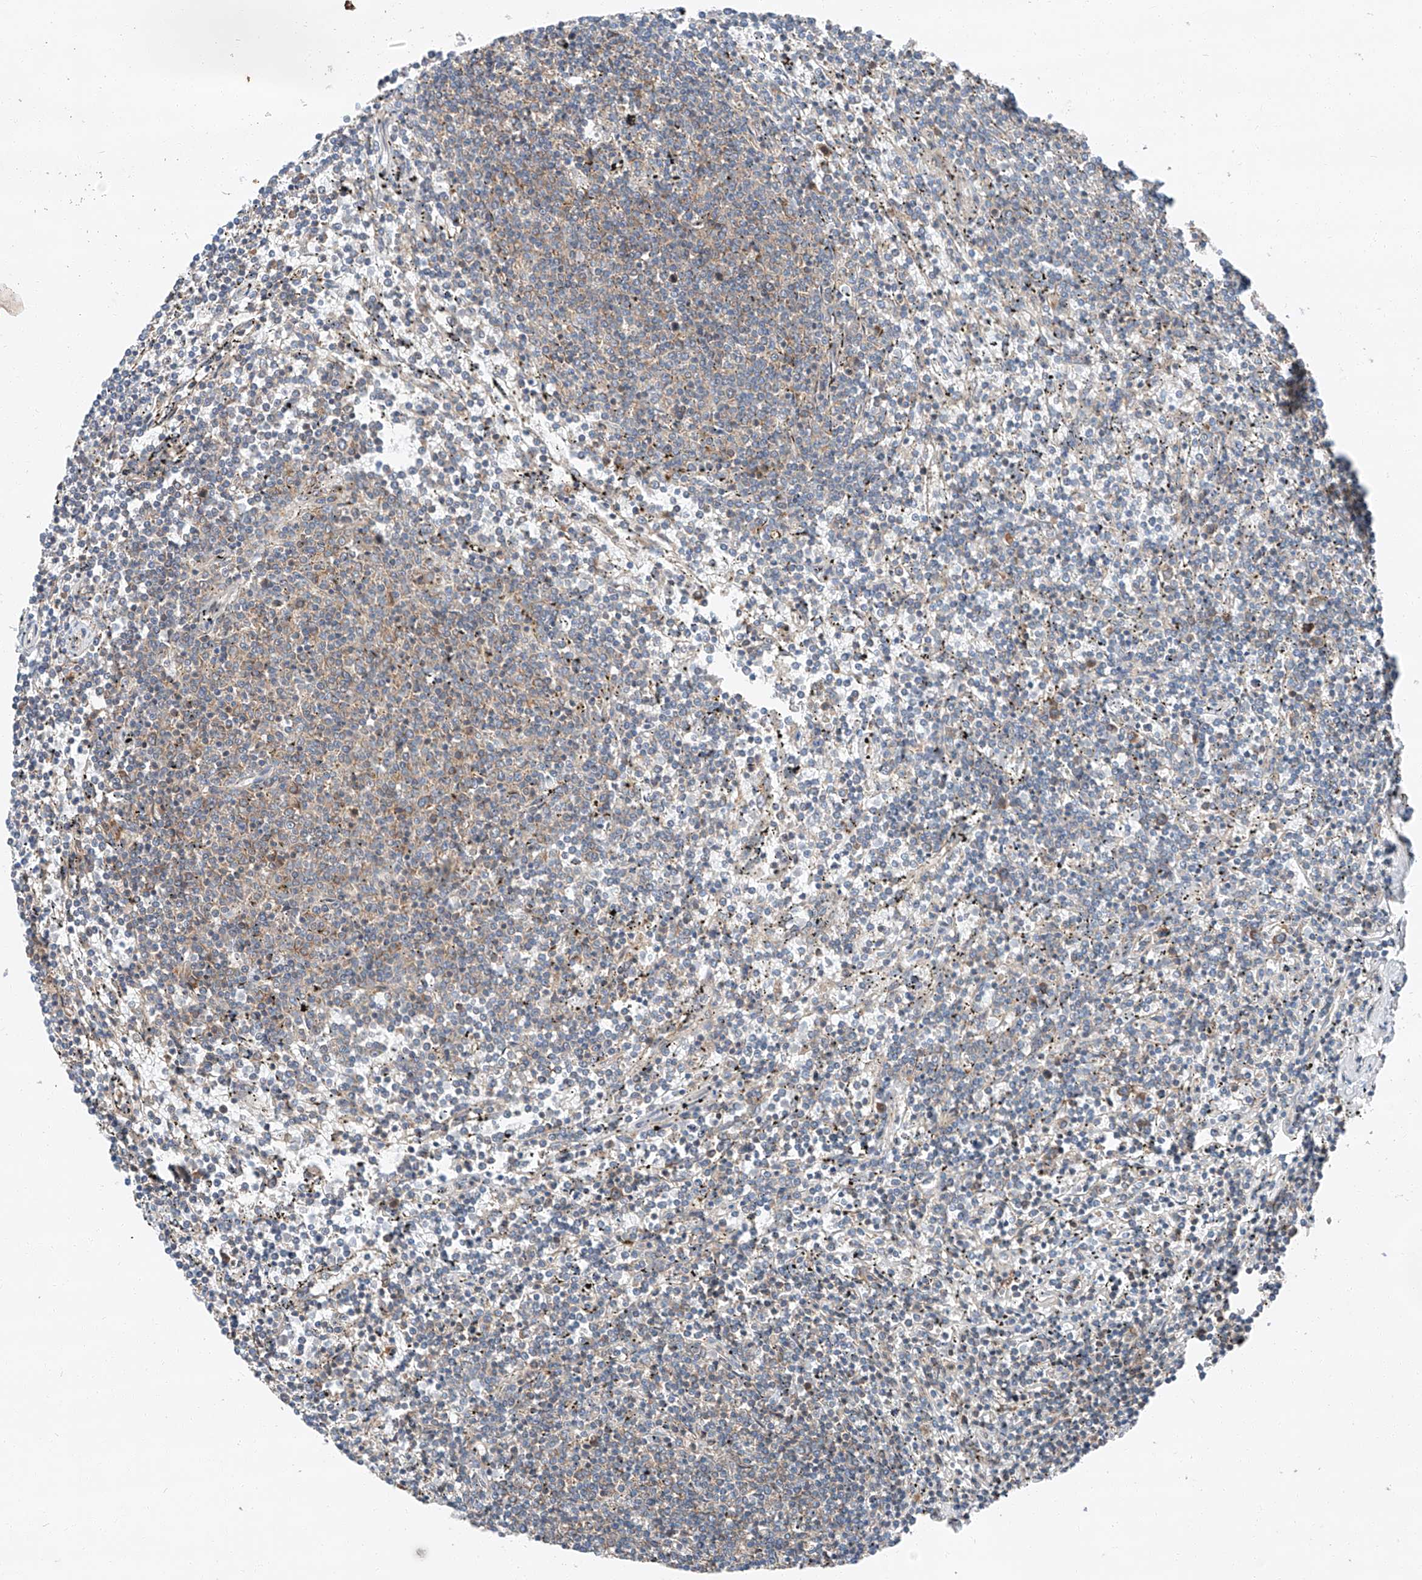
{"staining": {"intensity": "weak", "quantity": "<25%", "location": "cytoplasmic/membranous"}, "tissue": "lymphoma", "cell_type": "Tumor cells", "image_type": "cancer", "snomed": [{"axis": "morphology", "description": "Malignant lymphoma, non-Hodgkin's type, Low grade"}, {"axis": "topography", "description": "Spleen"}], "caption": "This is a histopathology image of immunohistochemistry (IHC) staining of lymphoma, which shows no positivity in tumor cells.", "gene": "ZC3H15", "patient": {"sex": "female", "age": 50}}